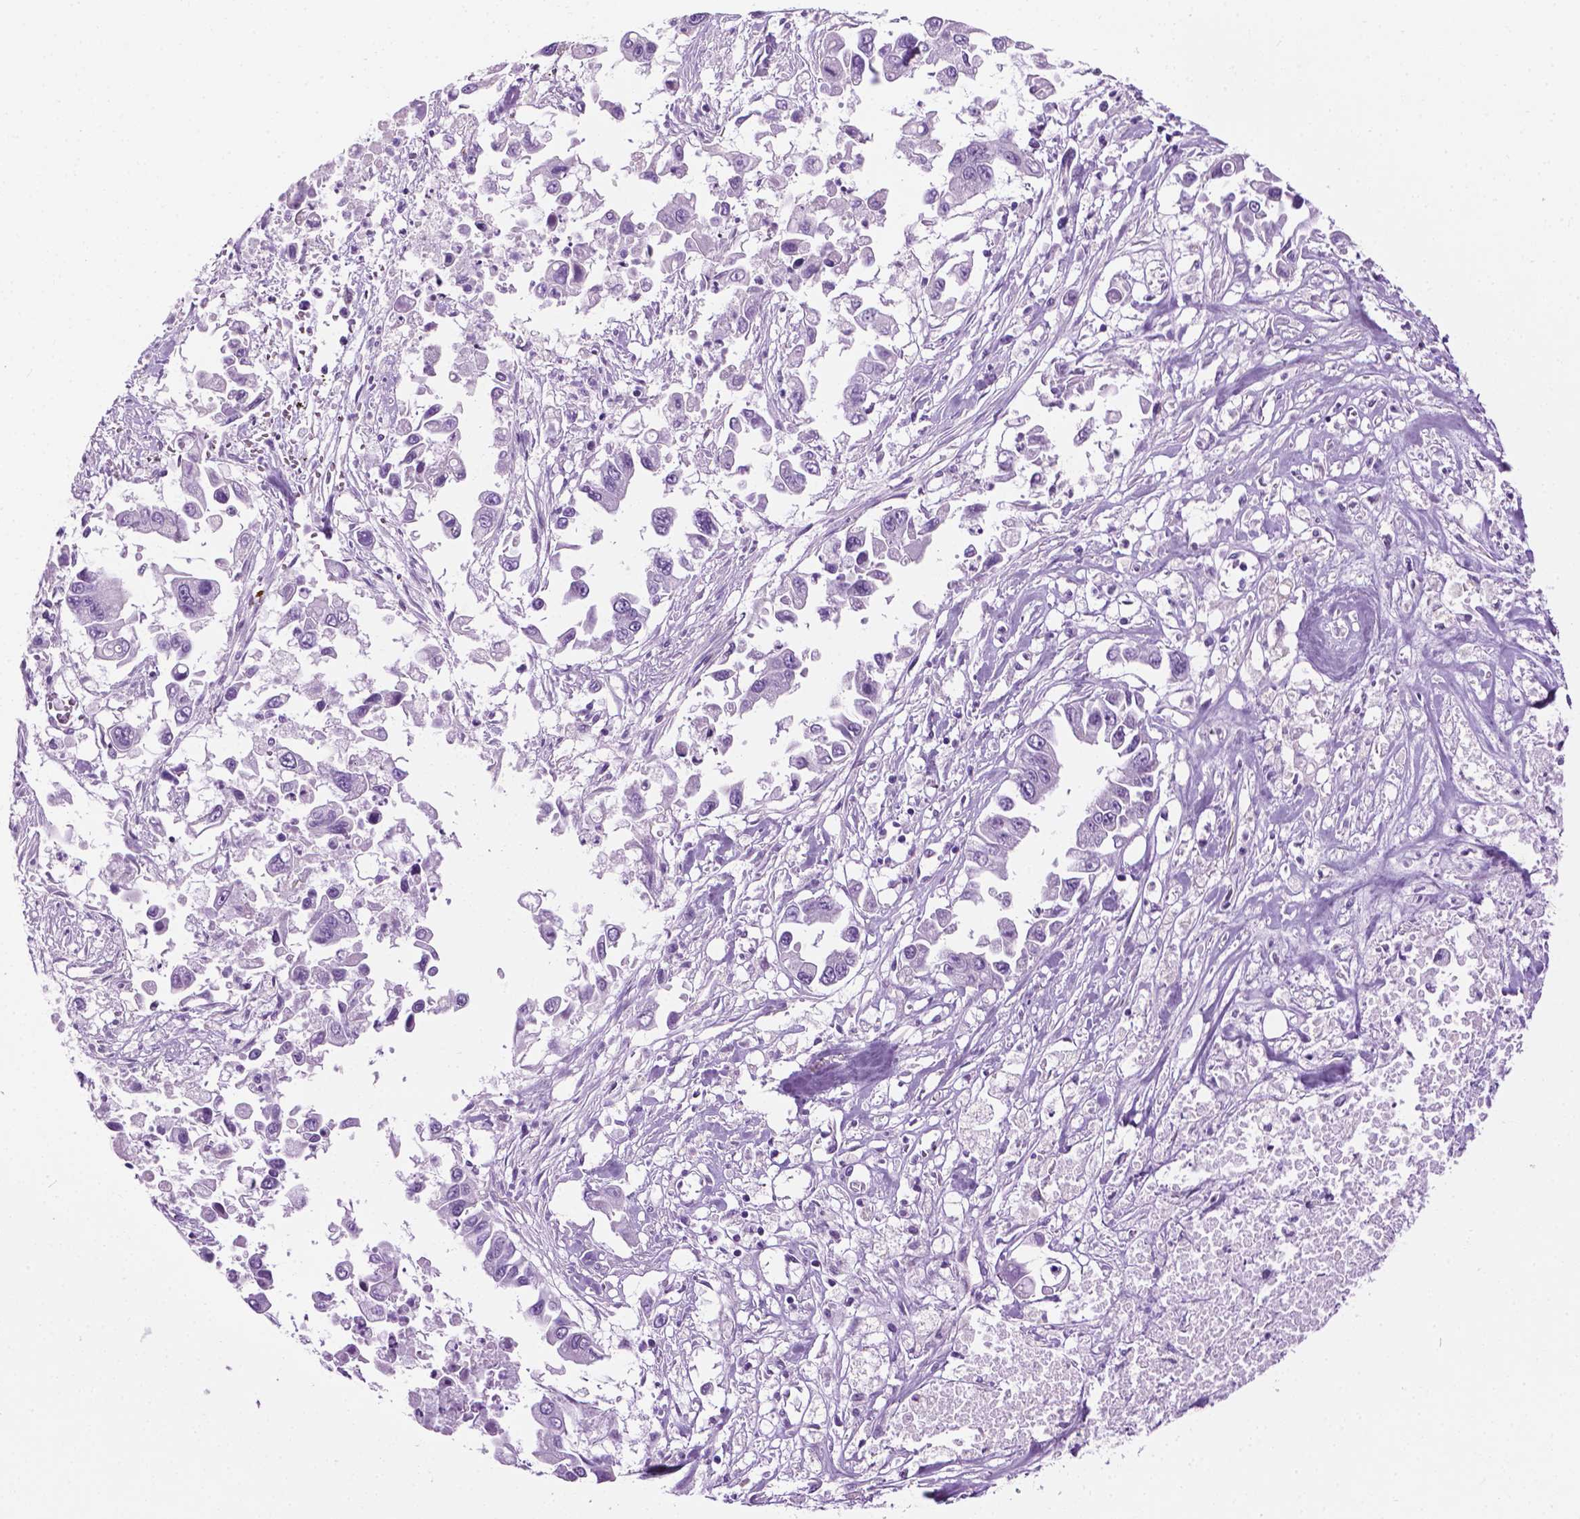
{"staining": {"intensity": "negative", "quantity": "none", "location": "none"}, "tissue": "pancreatic cancer", "cell_type": "Tumor cells", "image_type": "cancer", "snomed": [{"axis": "morphology", "description": "Adenocarcinoma, NOS"}, {"axis": "topography", "description": "Pancreas"}], "caption": "This is an IHC micrograph of pancreatic cancer. There is no expression in tumor cells.", "gene": "SPECC1L", "patient": {"sex": "female", "age": 83}}